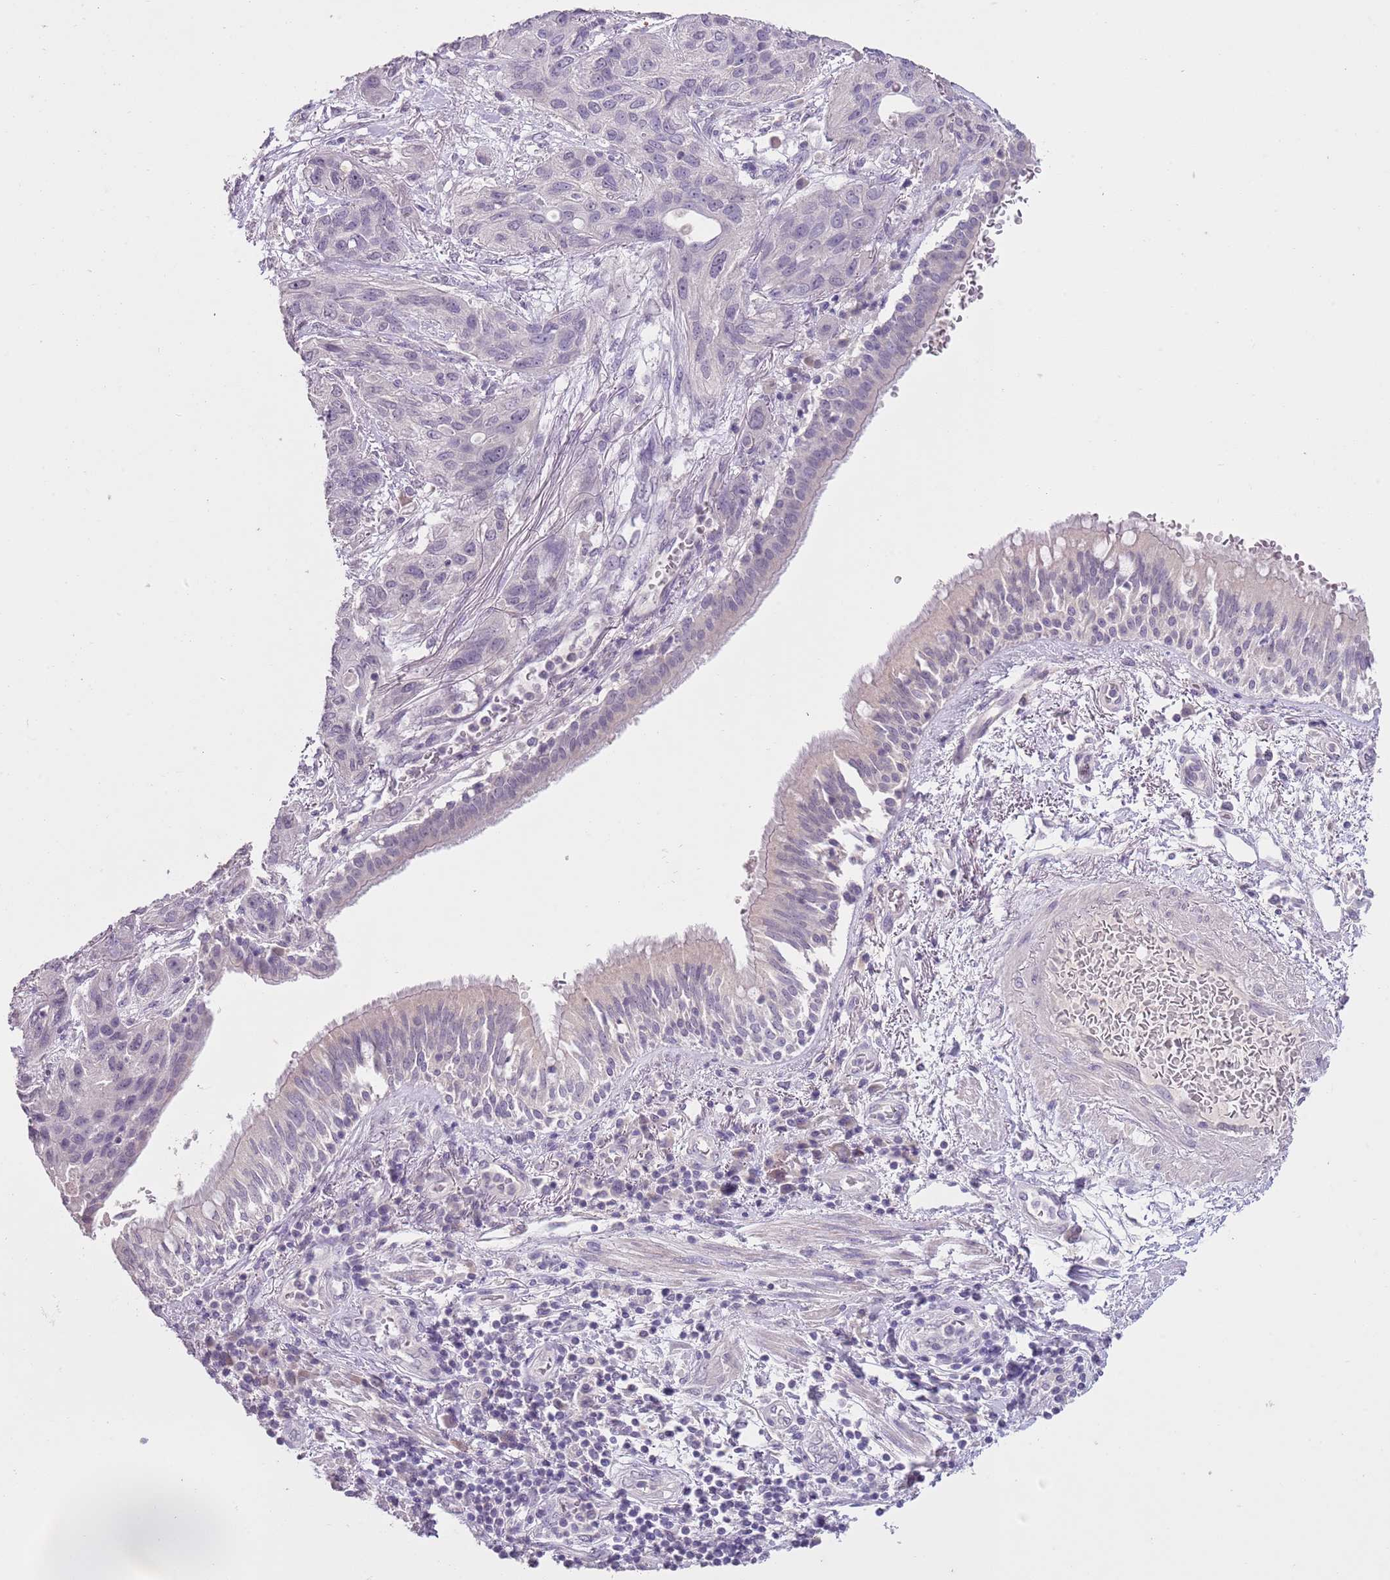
{"staining": {"intensity": "negative", "quantity": "none", "location": "none"}, "tissue": "lung cancer", "cell_type": "Tumor cells", "image_type": "cancer", "snomed": [{"axis": "morphology", "description": "Squamous cell carcinoma, NOS"}, {"axis": "topography", "description": "Lung"}], "caption": "Tumor cells show no significant protein expression in squamous cell carcinoma (lung). The staining was performed using DAB (3,3'-diaminobenzidine) to visualize the protein expression in brown, while the nuclei were stained in blue with hematoxylin (Magnification: 20x).", "gene": "SLC35E3", "patient": {"sex": "female", "age": 70}}